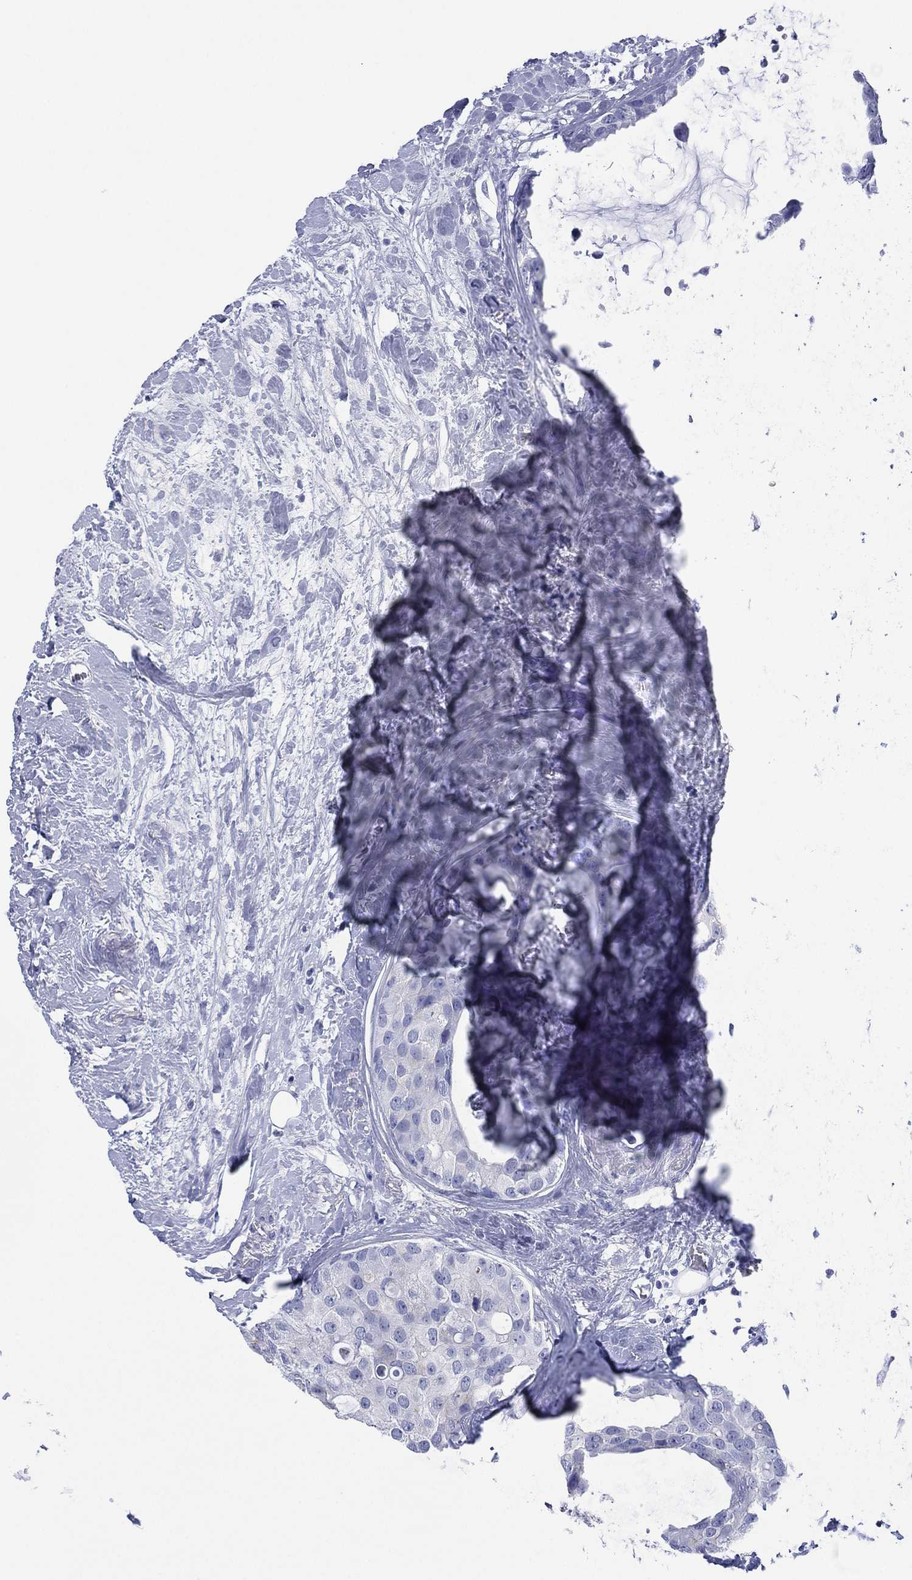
{"staining": {"intensity": "negative", "quantity": "none", "location": "none"}, "tissue": "breast cancer", "cell_type": "Tumor cells", "image_type": "cancer", "snomed": [{"axis": "morphology", "description": "Duct carcinoma"}, {"axis": "topography", "description": "Breast"}], "caption": "IHC micrograph of human breast cancer stained for a protein (brown), which reveals no expression in tumor cells.", "gene": "DSG1", "patient": {"sex": "female", "age": 45}}